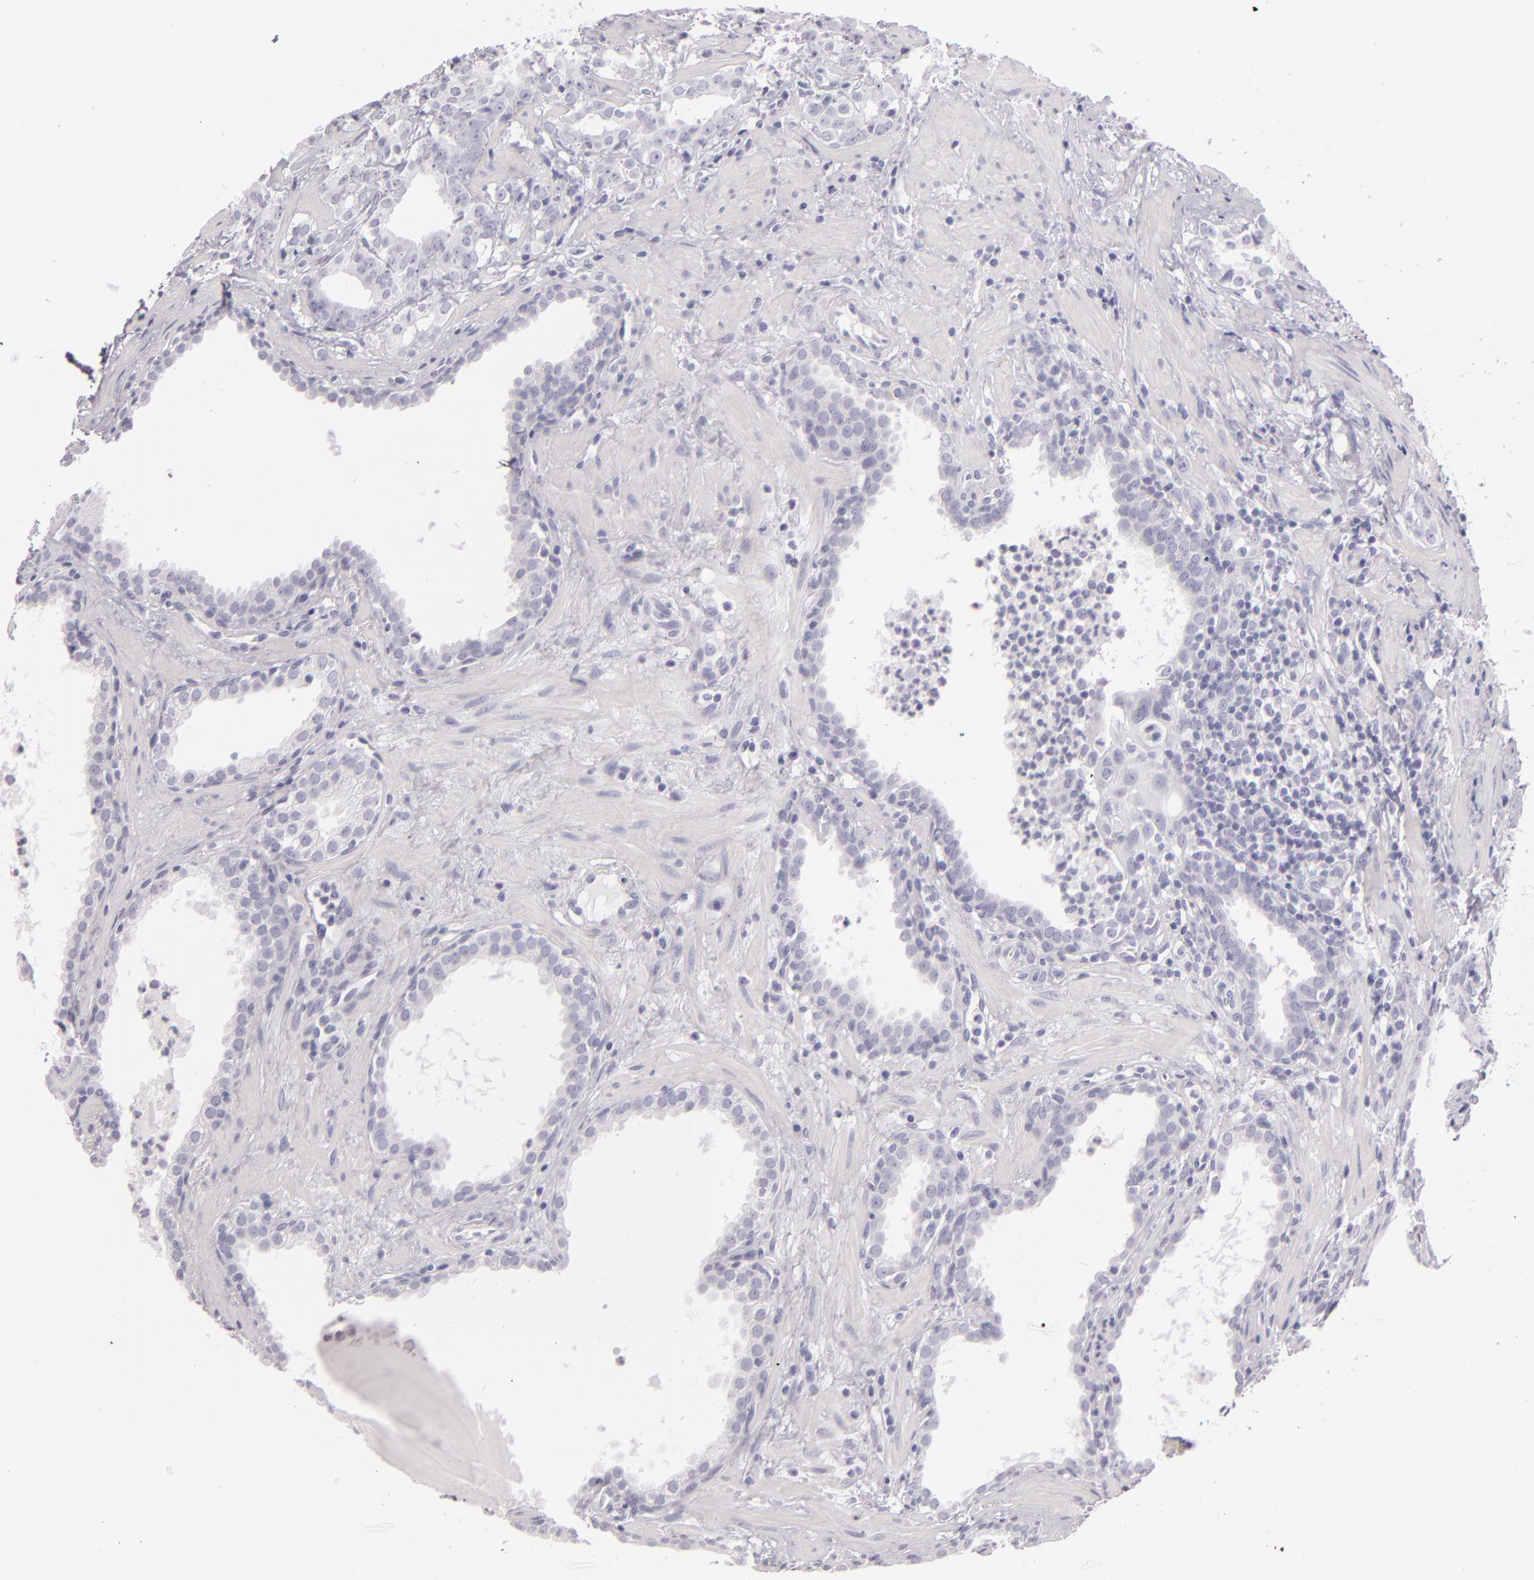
{"staining": {"intensity": "negative", "quantity": "none", "location": "none"}, "tissue": "prostate cancer", "cell_type": "Tumor cells", "image_type": "cancer", "snomed": [{"axis": "morphology", "description": "Adenocarcinoma, Low grade"}, {"axis": "topography", "description": "Prostate"}], "caption": "A photomicrograph of prostate cancer (low-grade adenocarcinoma) stained for a protein demonstrates no brown staining in tumor cells.", "gene": "FABP1", "patient": {"sex": "male", "age": 59}}